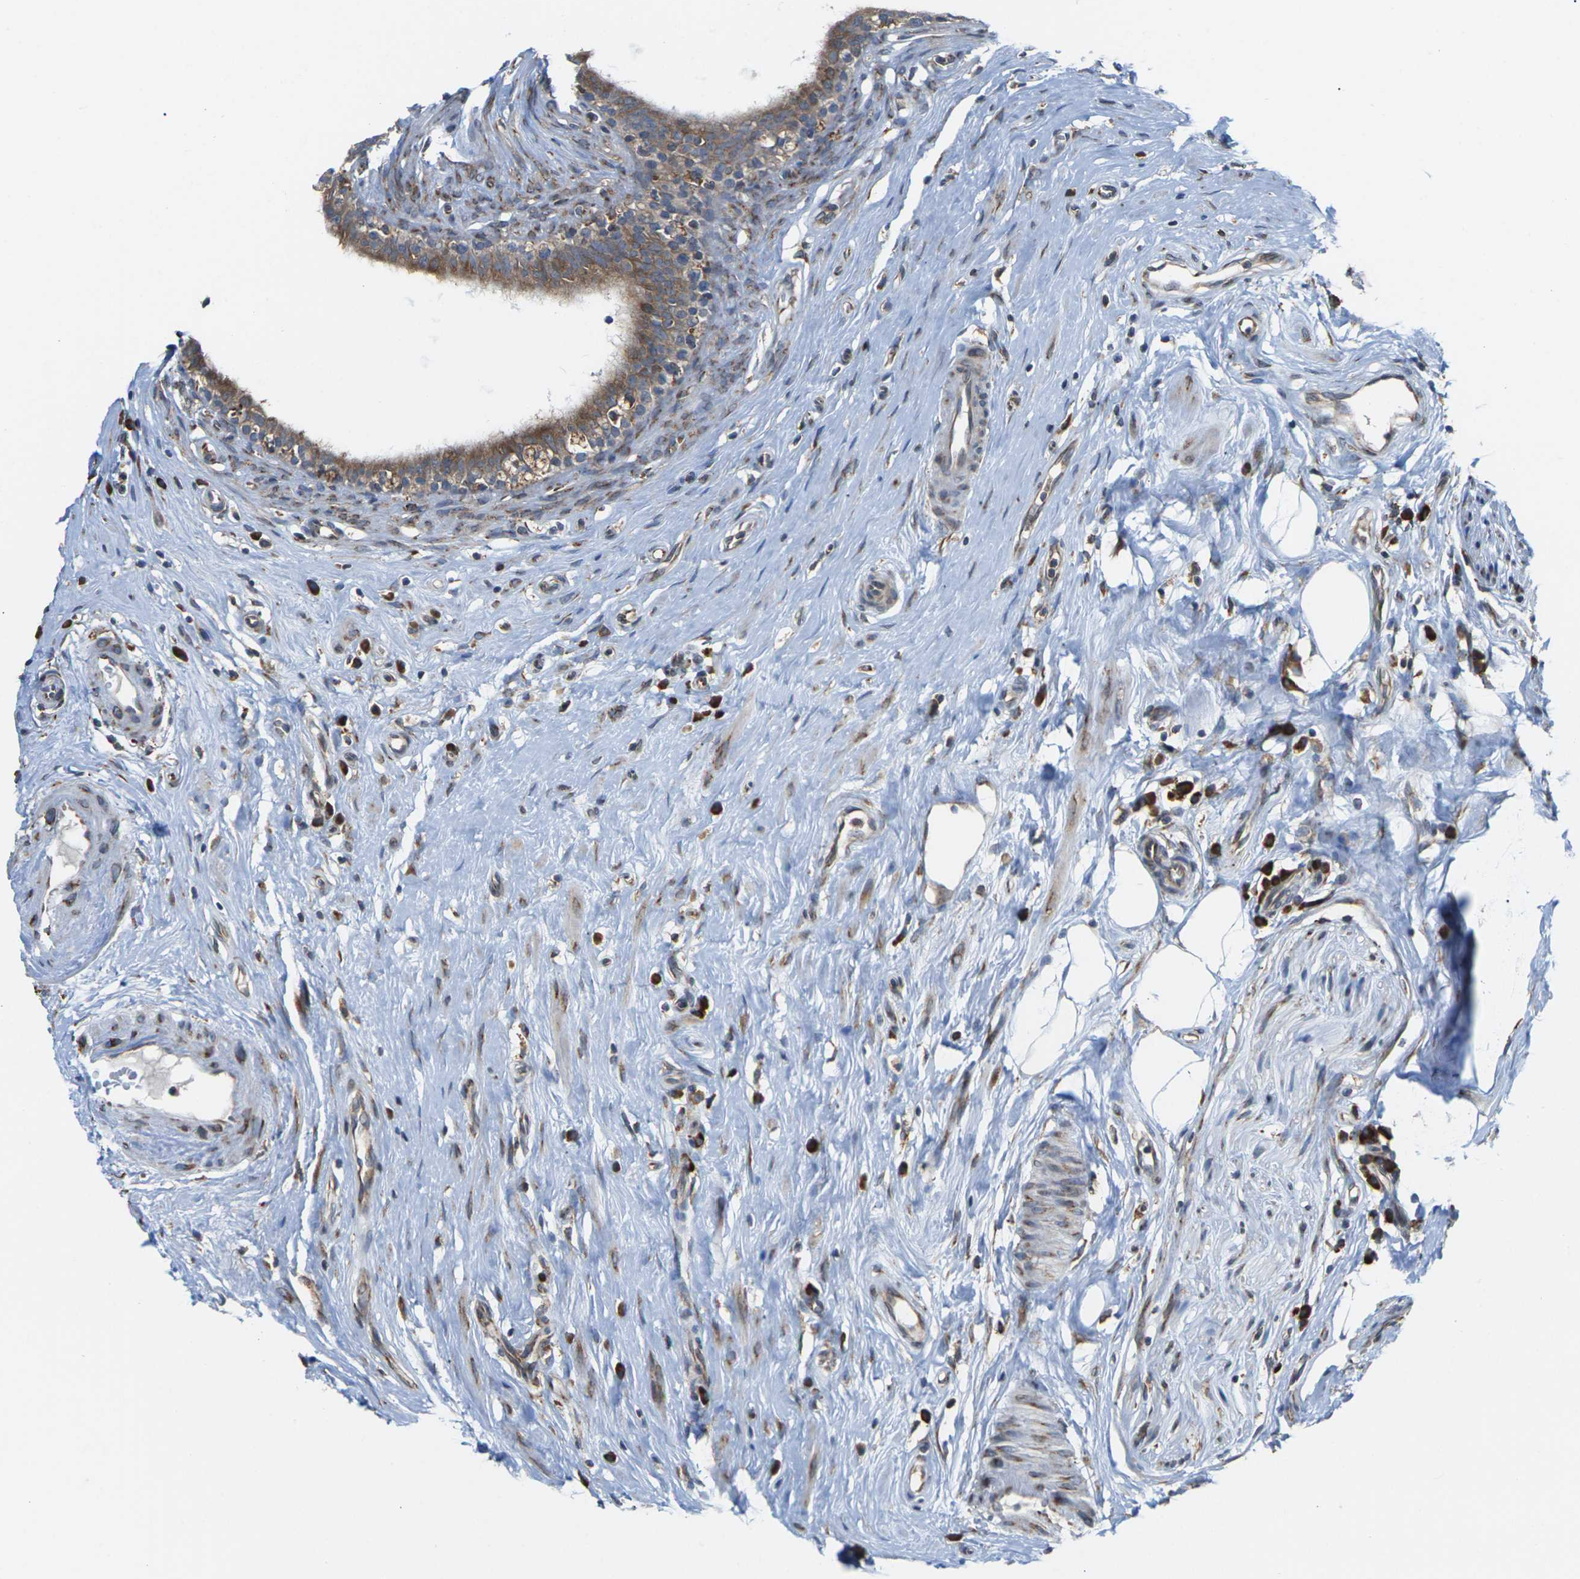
{"staining": {"intensity": "moderate", "quantity": ">75%", "location": "cytoplasmic/membranous"}, "tissue": "epididymis", "cell_type": "Glandular cells", "image_type": "normal", "snomed": [{"axis": "morphology", "description": "Normal tissue, NOS"}, {"axis": "morphology", "description": "Inflammation, NOS"}, {"axis": "topography", "description": "Epididymis"}], "caption": "Immunohistochemistry (IHC) of benign human epididymis reveals medium levels of moderate cytoplasmic/membranous expression in about >75% of glandular cells. (DAB = brown stain, brightfield microscopy at high magnification).", "gene": "PDZK1IP1", "patient": {"sex": "male", "age": 84}}